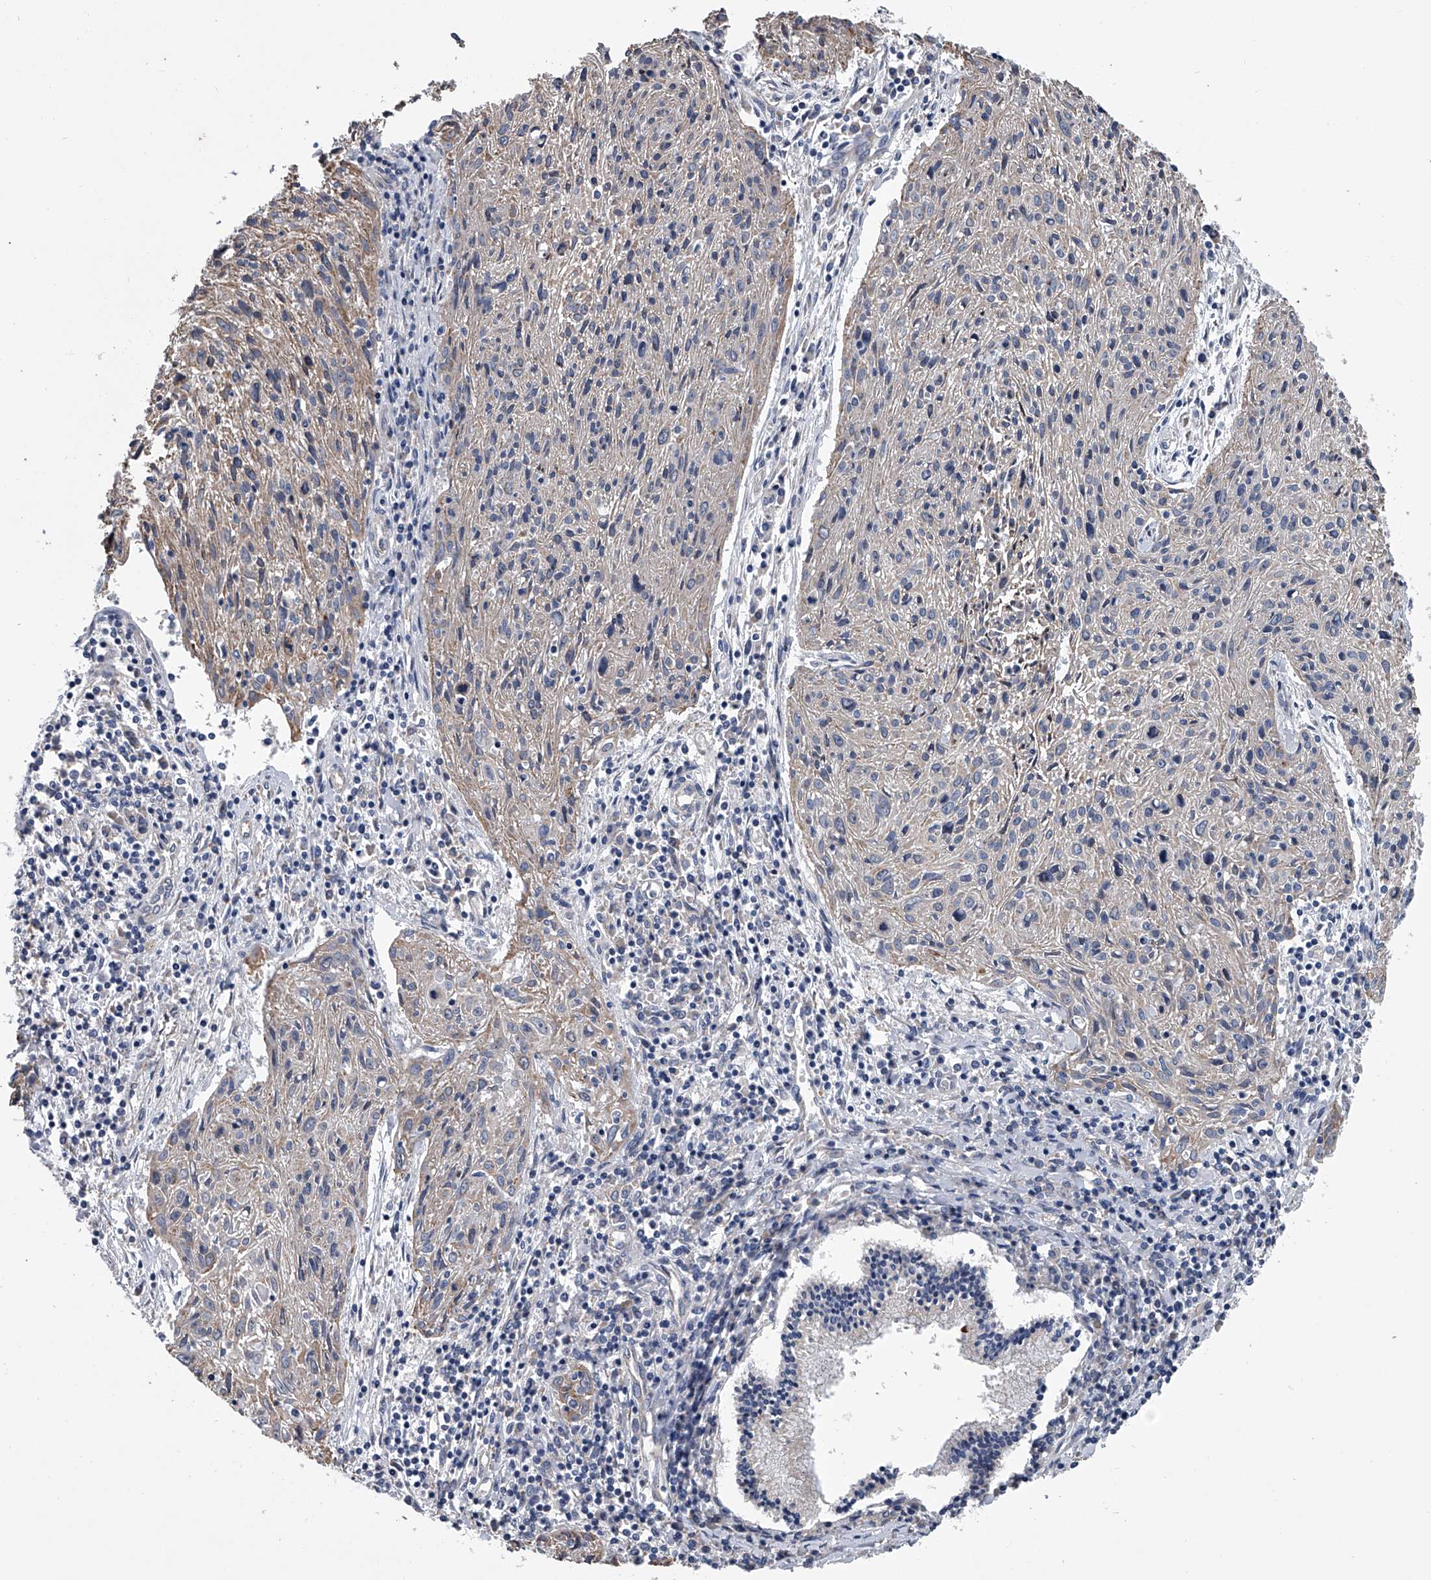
{"staining": {"intensity": "negative", "quantity": "none", "location": "none"}, "tissue": "cervical cancer", "cell_type": "Tumor cells", "image_type": "cancer", "snomed": [{"axis": "morphology", "description": "Squamous cell carcinoma, NOS"}, {"axis": "topography", "description": "Cervix"}], "caption": "IHC photomicrograph of cervical squamous cell carcinoma stained for a protein (brown), which reveals no staining in tumor cells.", "gene": "ABCG1", "patient": {"sex": "female", "age": 51}}